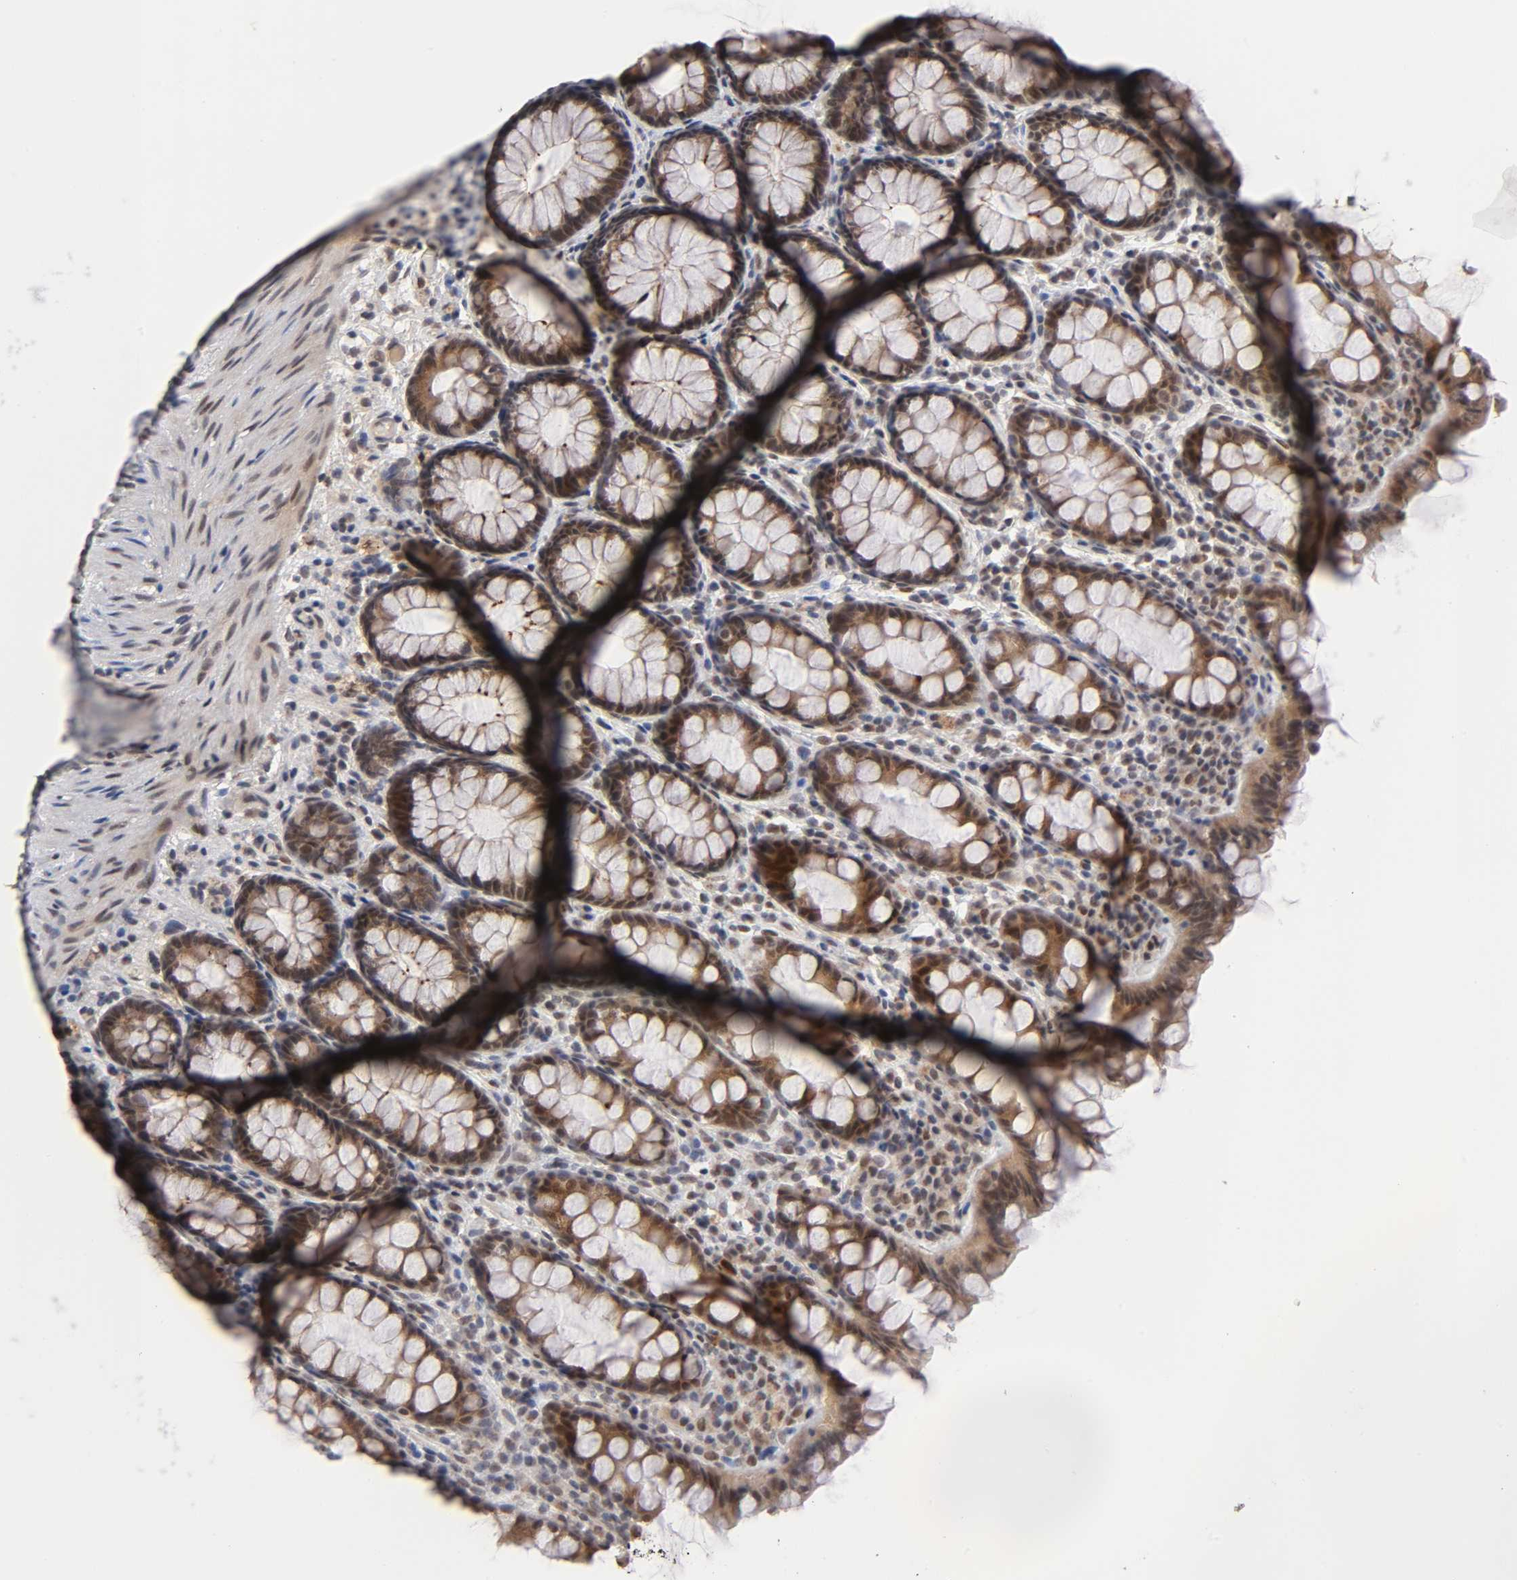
{"staining": {"intensity": "moderate", "quantity": ">75%", "location": "cytoplasmic/membranous"}, "tissue": "rectum", "cell_type": "Glandular cells", "image_type": "normal", "snomed": [{"axis": "morphology", "description": "Normal tissue, NOS"}, {"axis": "topography", "description": "Rectum"}], "caption": "An image of human rectum stained for a protein reveals moderate cytoplasmic/membranous brown staining in glandular cells. (DAB (3,3'-diaminobenzidine) = brown stain, brightfield microscopy at high magnification).", "gene": "EP300", "patient": {"sex": "male", "age": 92}}